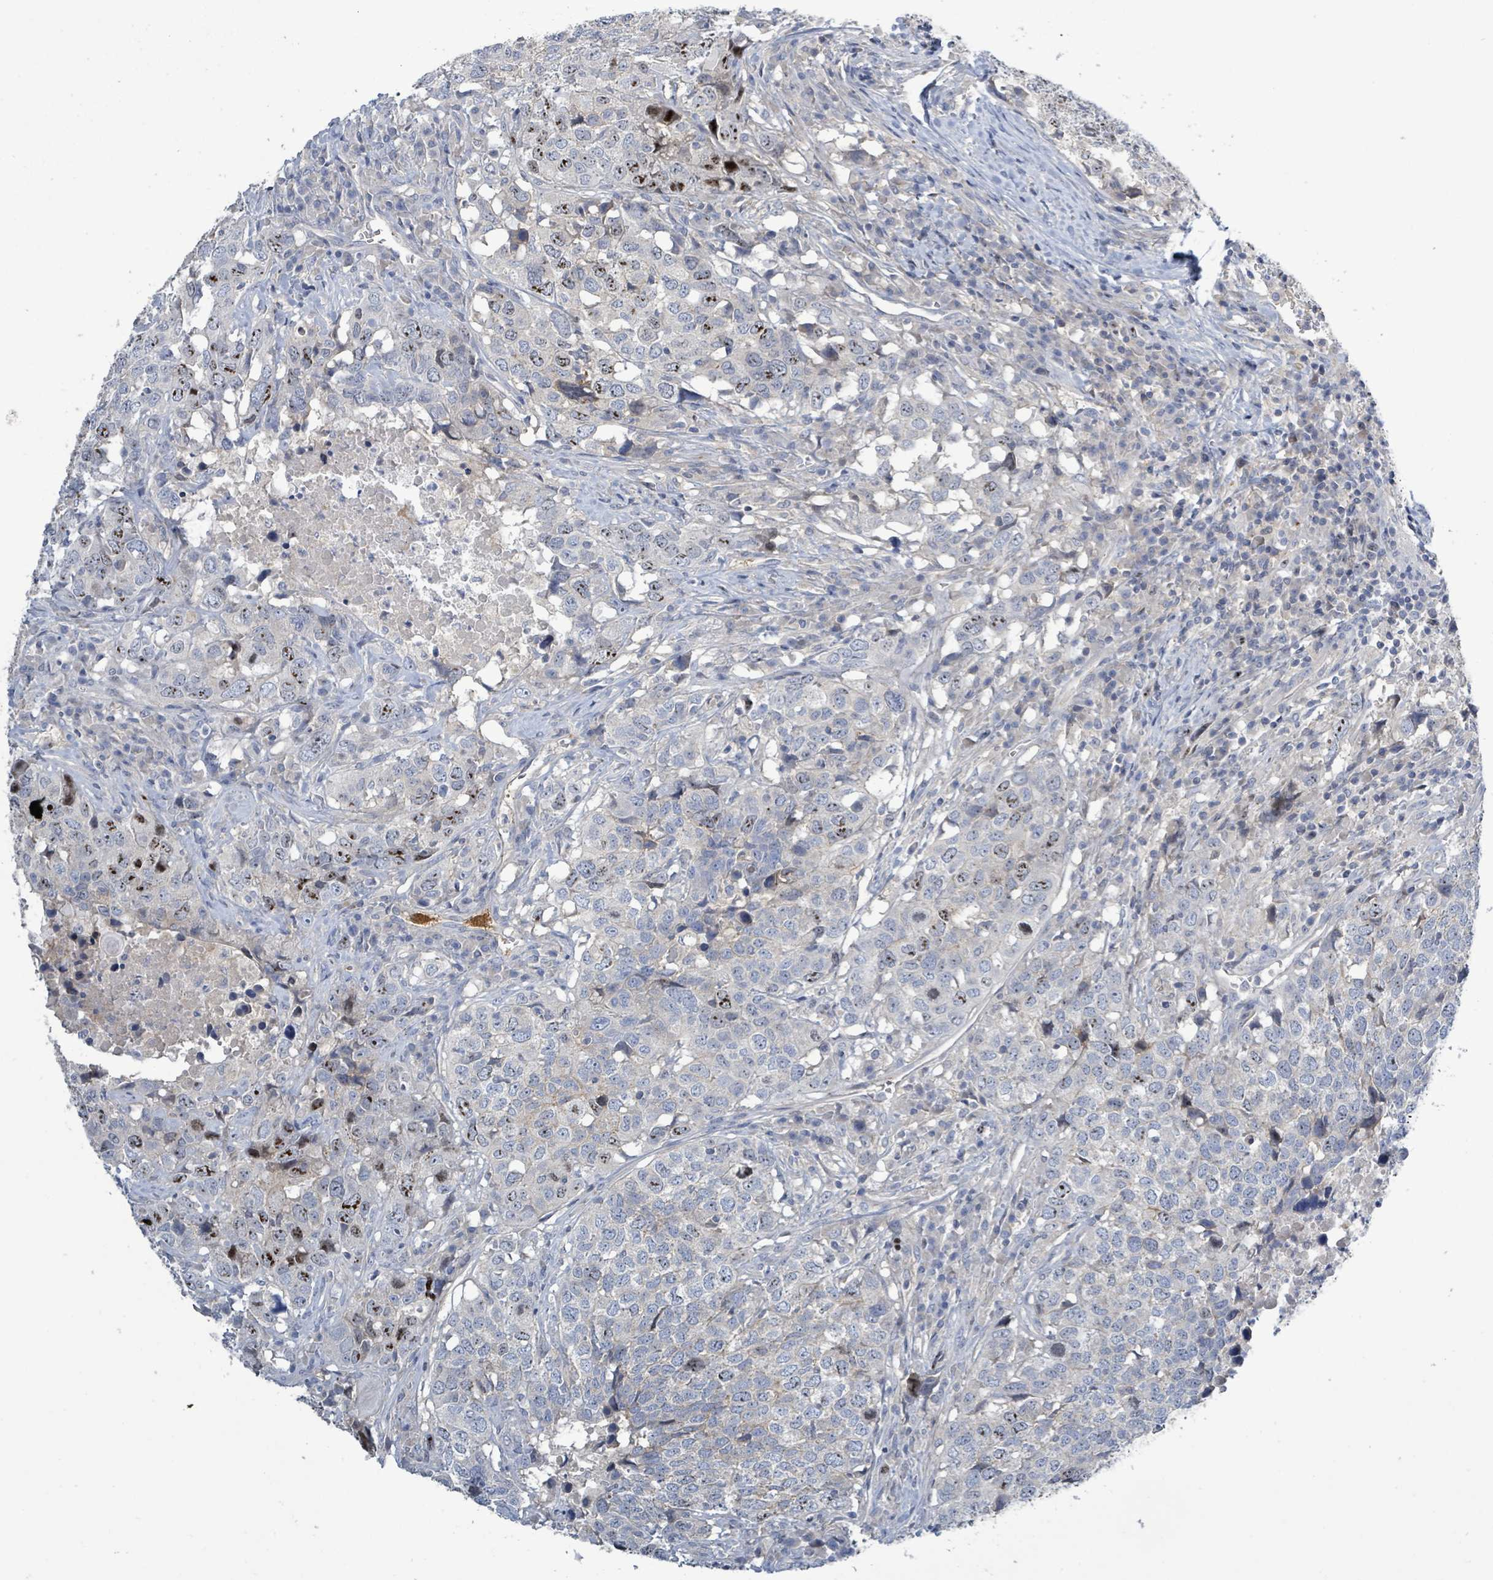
{"staining": {"intensity": "moderate", "quantity": "25%-75%", "location": "nuclear"}, "tissue": "head and neck cancer", "cell_type": "Tumor cells", "image_type": "cancer", "snomed": [{"axis": "morphology", "description": "Normal tissue, NOS"}, {"axis": "morphology", "description": "Squamous cell carcinoma, NOS"}, {"axis": "topography", "description": "Skeletal muscle"}, {"axis": "topography", "description": "Vascular tissue"}, {"axis": "topography", "description": "Peripheral nerve tissue"}, {"axis": "topography", "description": "Head-Neck"}], "caption": "Head and neck cancer stained with DAB IHC demonstrates medium levels of moderate nuclear staining in approximately 25%-75% of tumor cells.", "gene": "KRAS", "patient": {"sex": "male", "age": 66}}